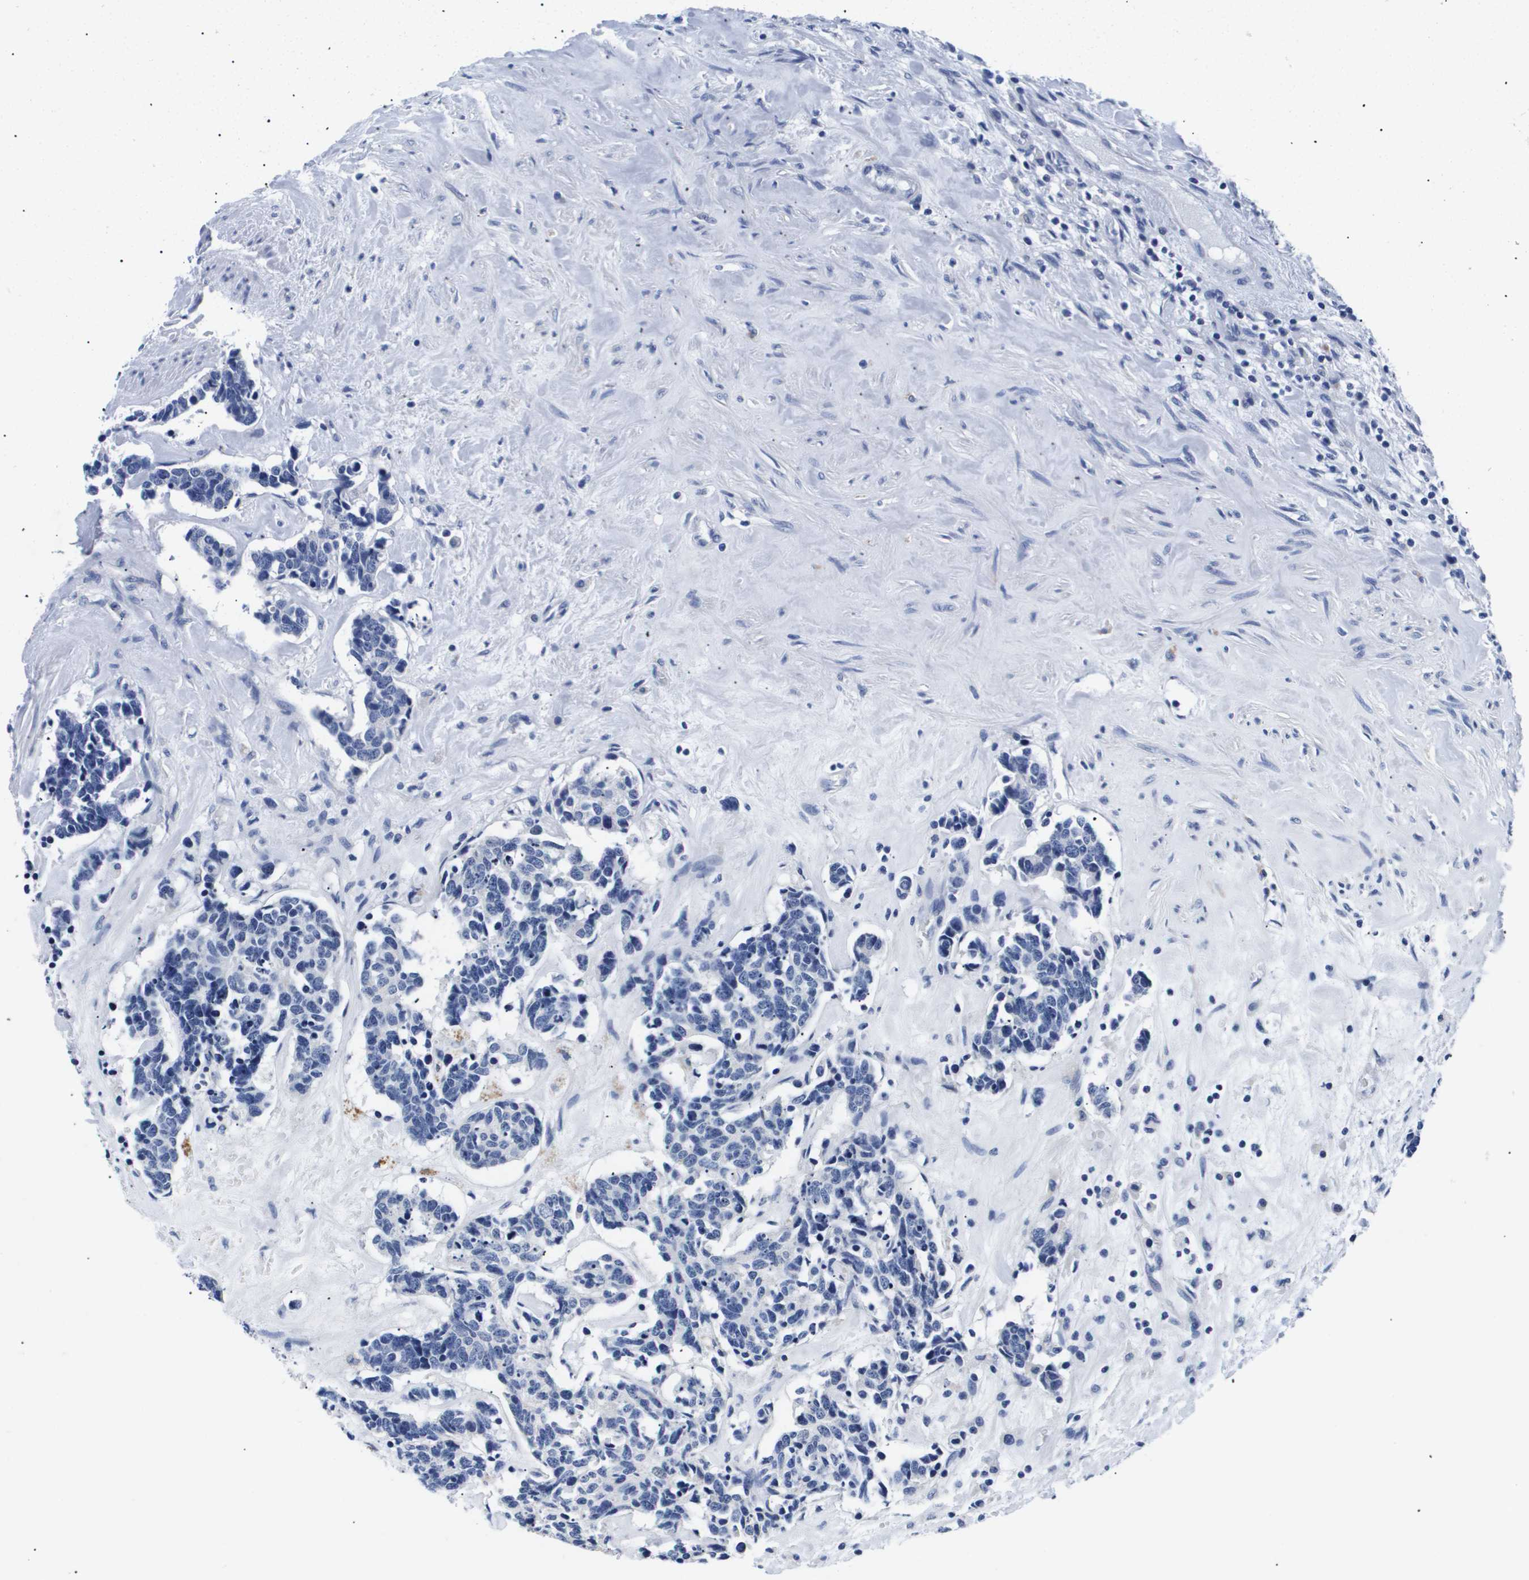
{"staining": {"intensity": "negative", "quantity": "none", "location": "none"}, "tissue": "carcinoid", "cell_type": "Tumor cells", "image_type": "cancer", "snomed": [{"axis": "morphology", "description": "Carcinoma, NOS"}, {"axis": "morphology", "description": "Carcinoid, malignant, NOS"}, {"axis": "topography", "description": "Urinary bladder"}], "caption": "DAB (3,3'-diaminobenzidine) immunohistochemical staining of carcinoid displays no significant positivity in tumor cells.", "gene": "ATP6V0A4", "patient": {"sex": "male", "age": 57}}